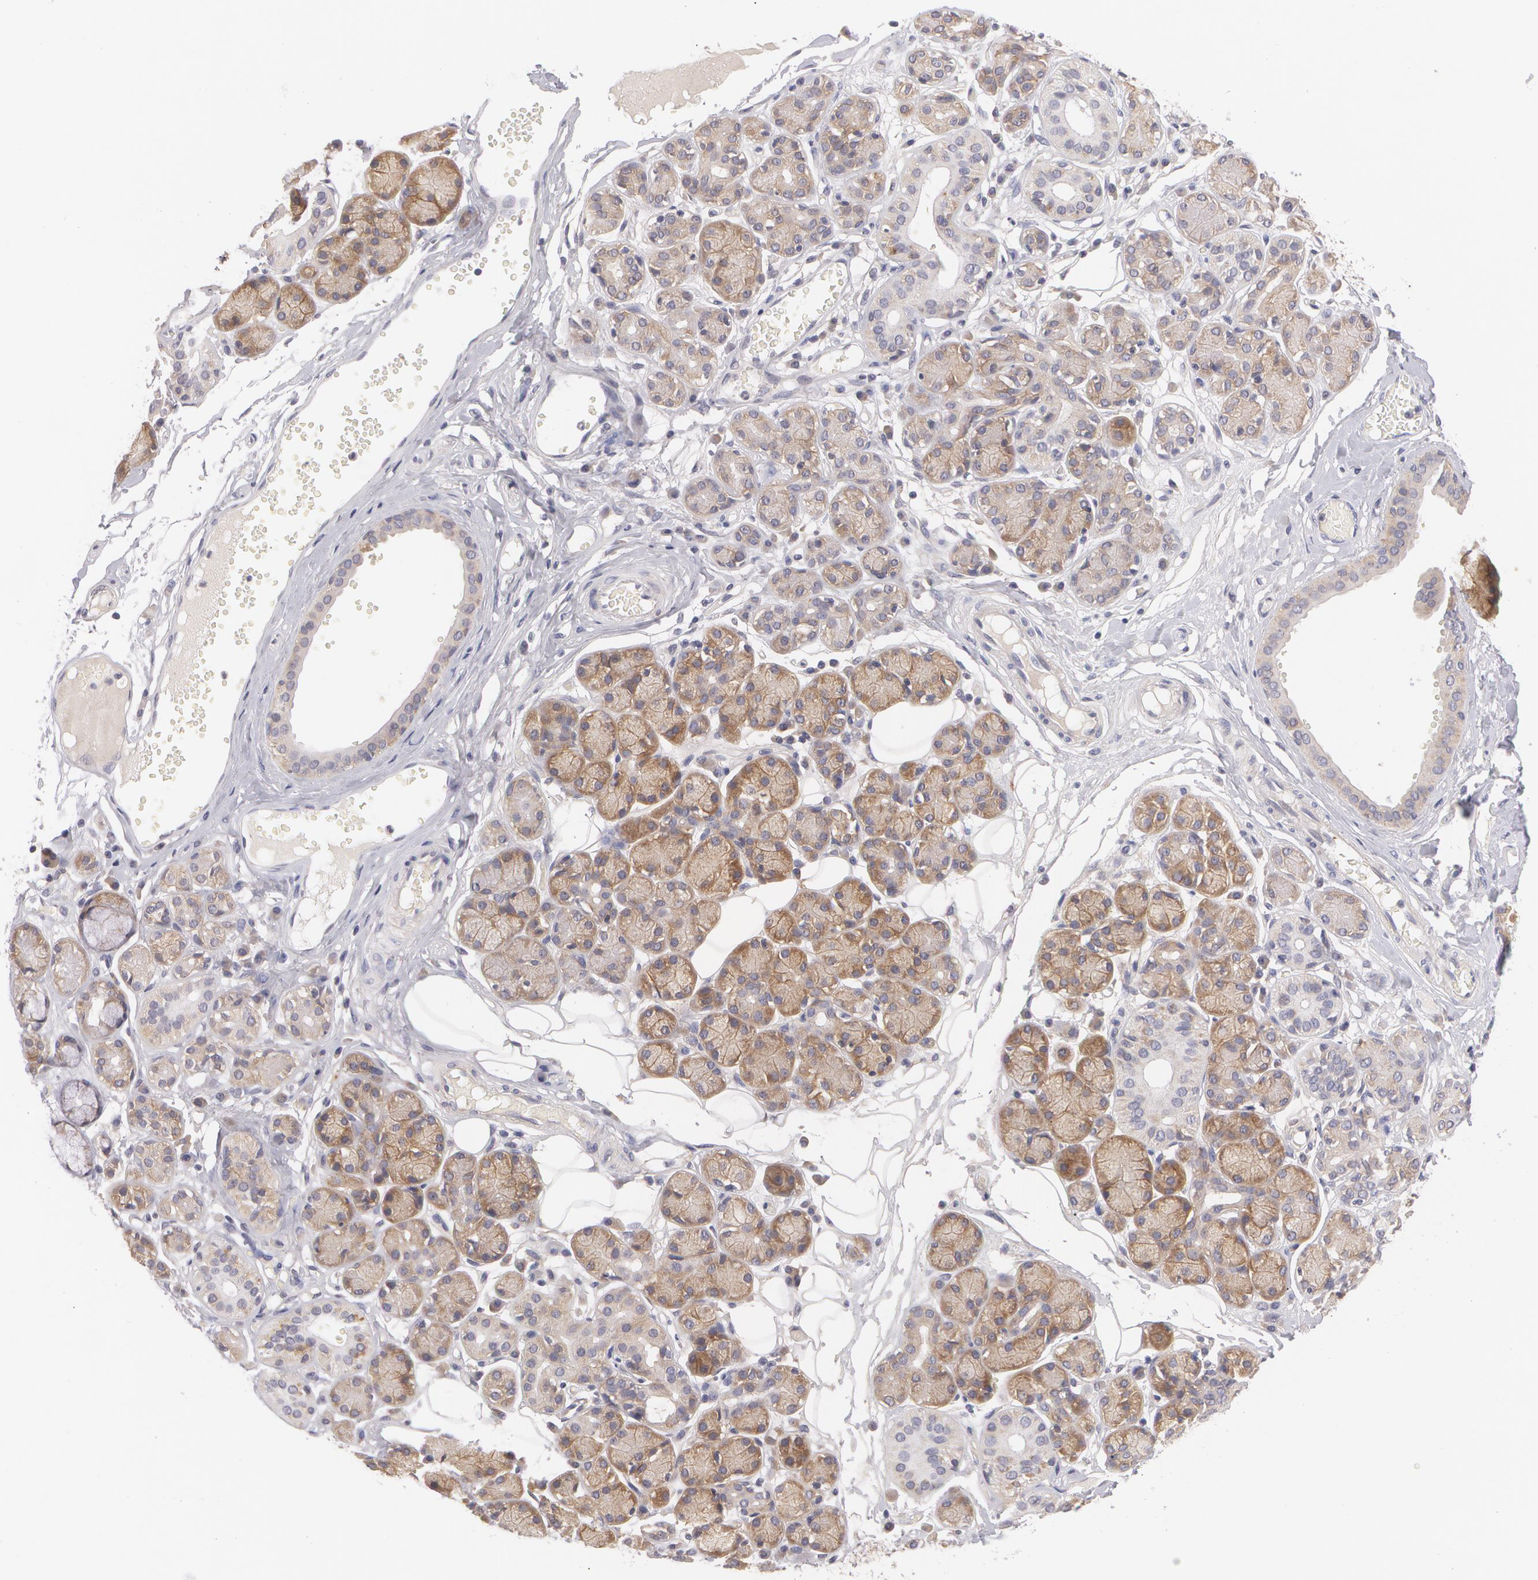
{"staining": {"intensity": "moderate", "quantity": ">75%", "location": "cytoplasmic/membranous"}, "tissue": "salivary gland", "cell_type": "Glandular cells", "image_type": "normal", "snomed": [{"axis": "morphology", "description": "Normal tissue, NOS"}, {"axis": "topography", "description": "Salivary gland"}], "caption": "The immunohistochemical stain highlights moderate cytoplasmic/membranous staining in glandular cells of benign salivary gland.", "gene": "CASK", "patient": {"sex": "male", "age": 54}}